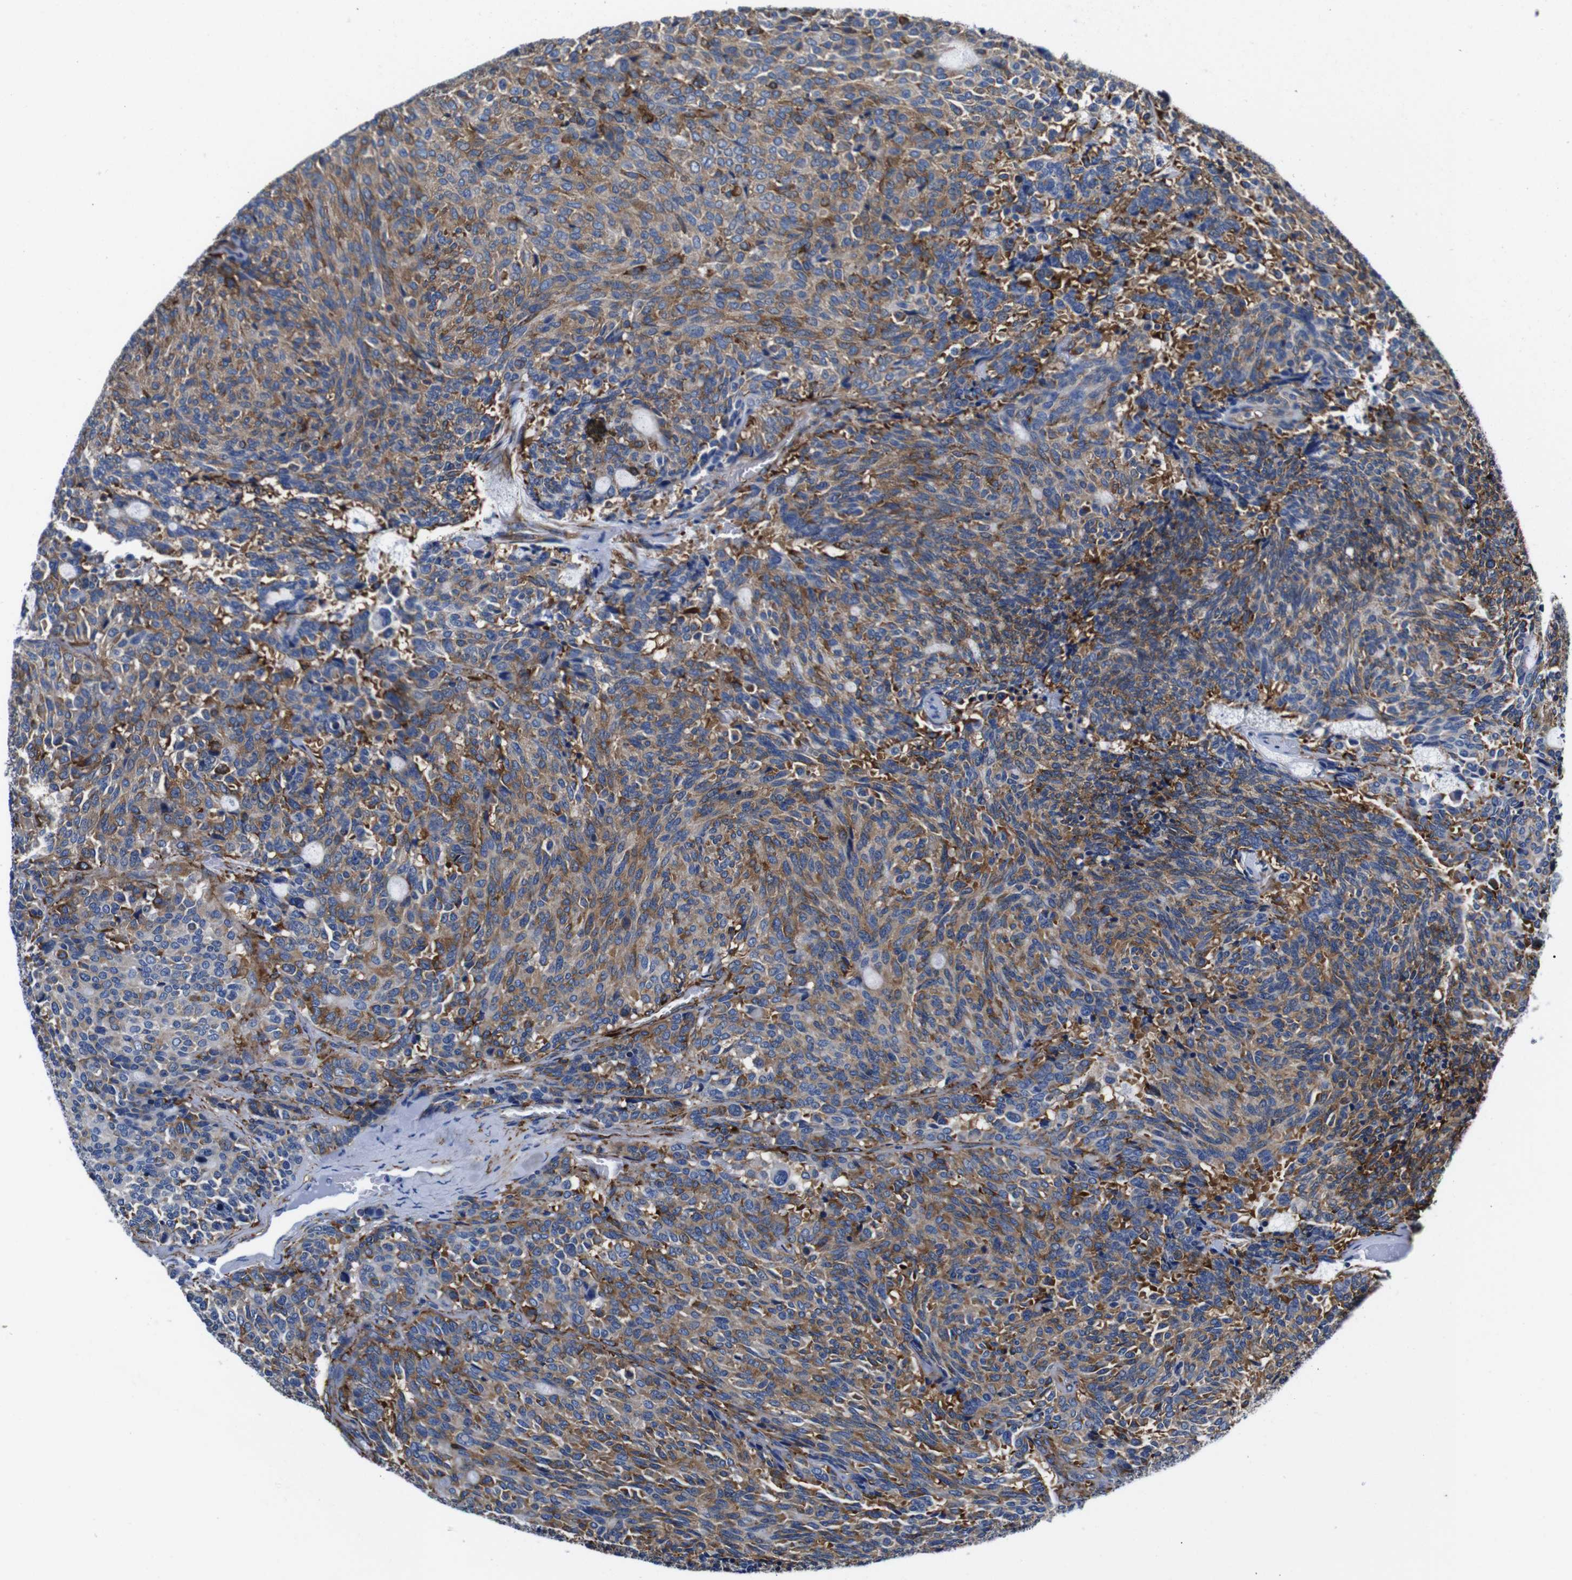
{"staining": {"intensity": "moderate", "quantity": ">75%", "location": "cytoplasmic/membranous"}, "tissue": "carcinoid", "cell_type": "Tumor cells", "image_type": "cancer", "snomed": [{"axis": "morphology", "description": "Carcinoid, malignant, NOS"}, {"axis": "topography", "description": "Pancreas"}], "caption": "The histopathology image demonstrates staining of carcinoid, revealing moderate cytoplasmic/membranous protein staining (brown color) within tumor cells.", "gene": "LRIG1", "patient": {"sex": "female", "age": 54}}